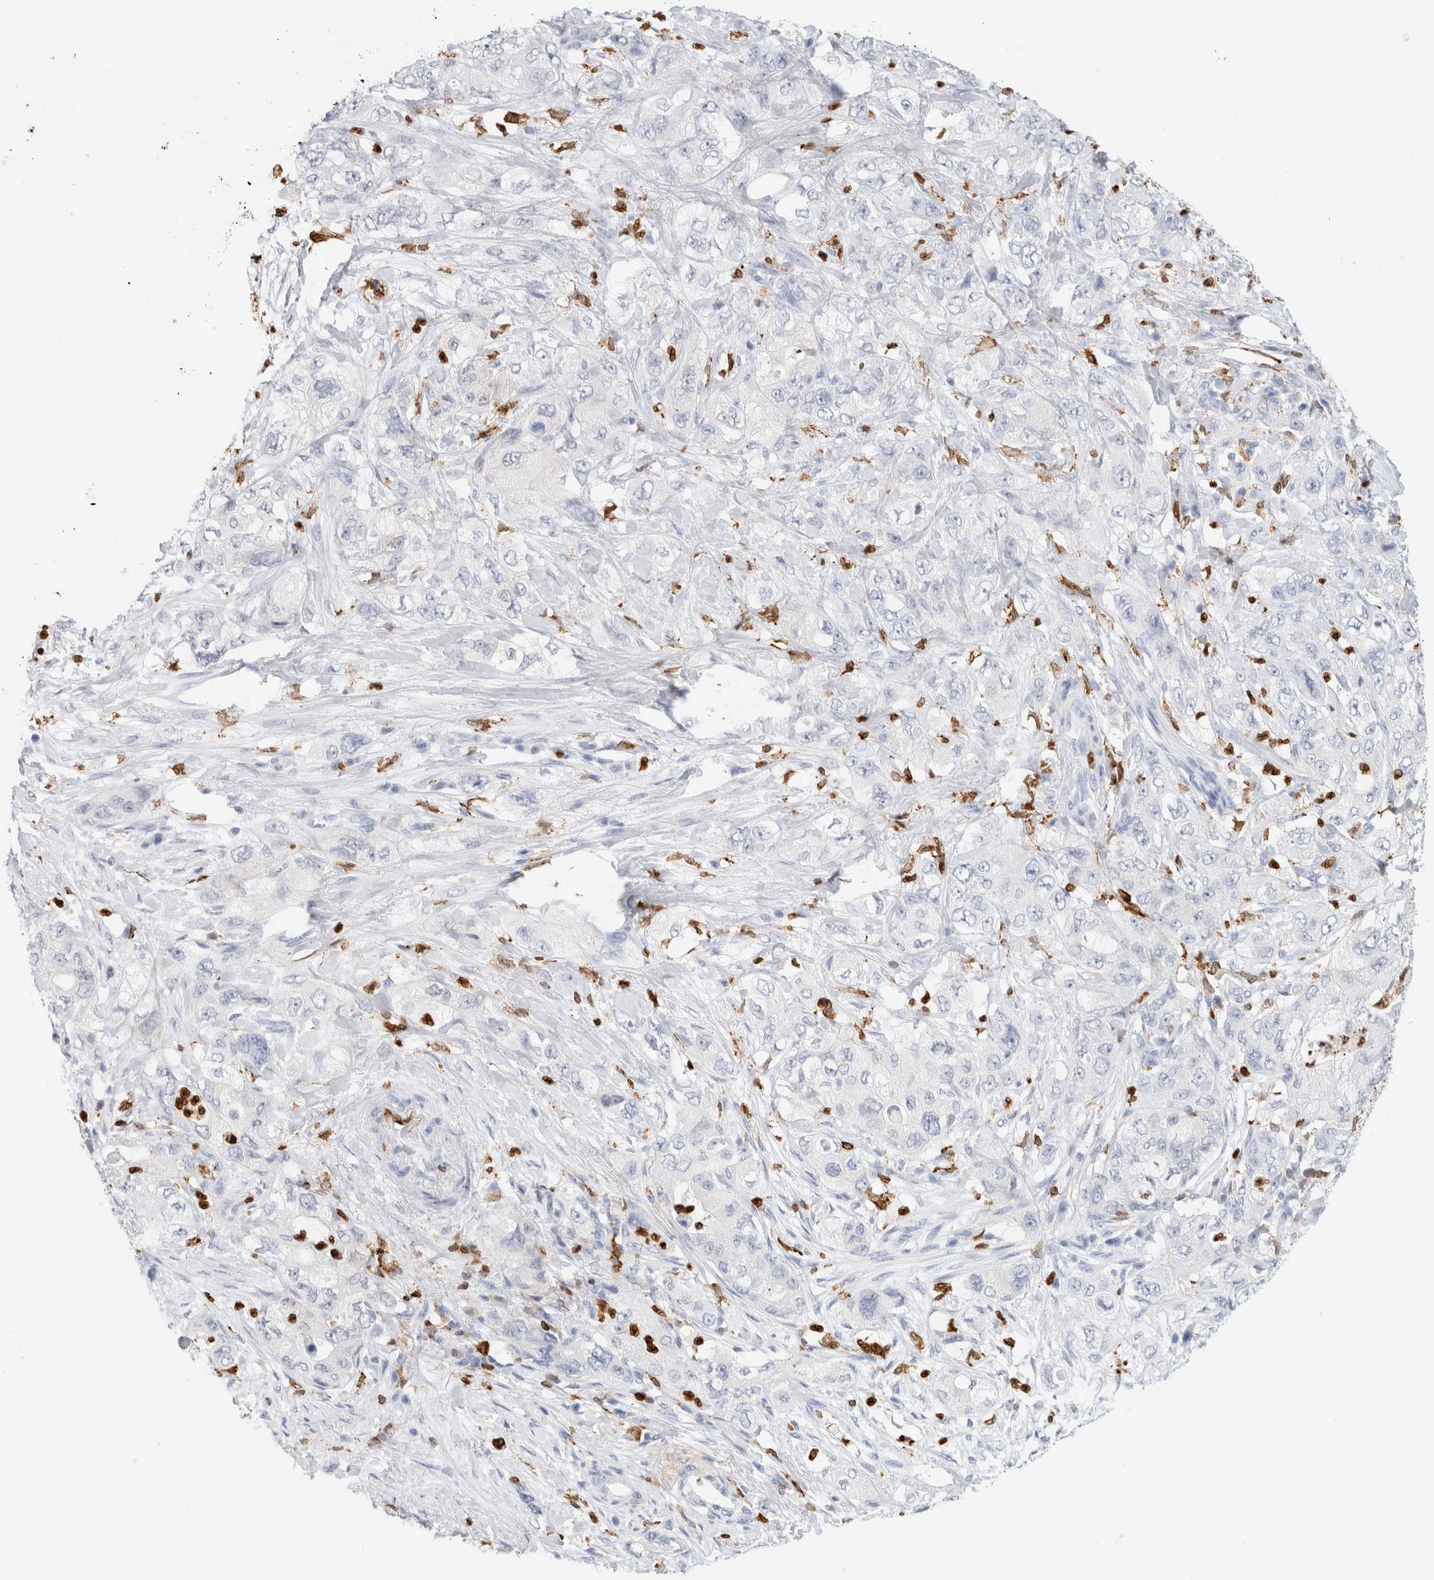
{"staining": {"intensity": "negative", "quantity": "none", "location": "none"}, "tissue": "pancreatic cancer", "cell_type": "Tumor cells", "image_type": "cancer", "snomed": [{"axis": "morphology", "description": "Adenocarcinoma, NOS"}, {"axis": "topography", "description": "Pancreas"}], "caption": "Human pancreatic adenocarcinoma stained for a protein using immunohistochemistry (IHC) displays no expression in tumor cells.", "gene": "ALOX5AP", "patient": {"sex": "female", "age": 73}}